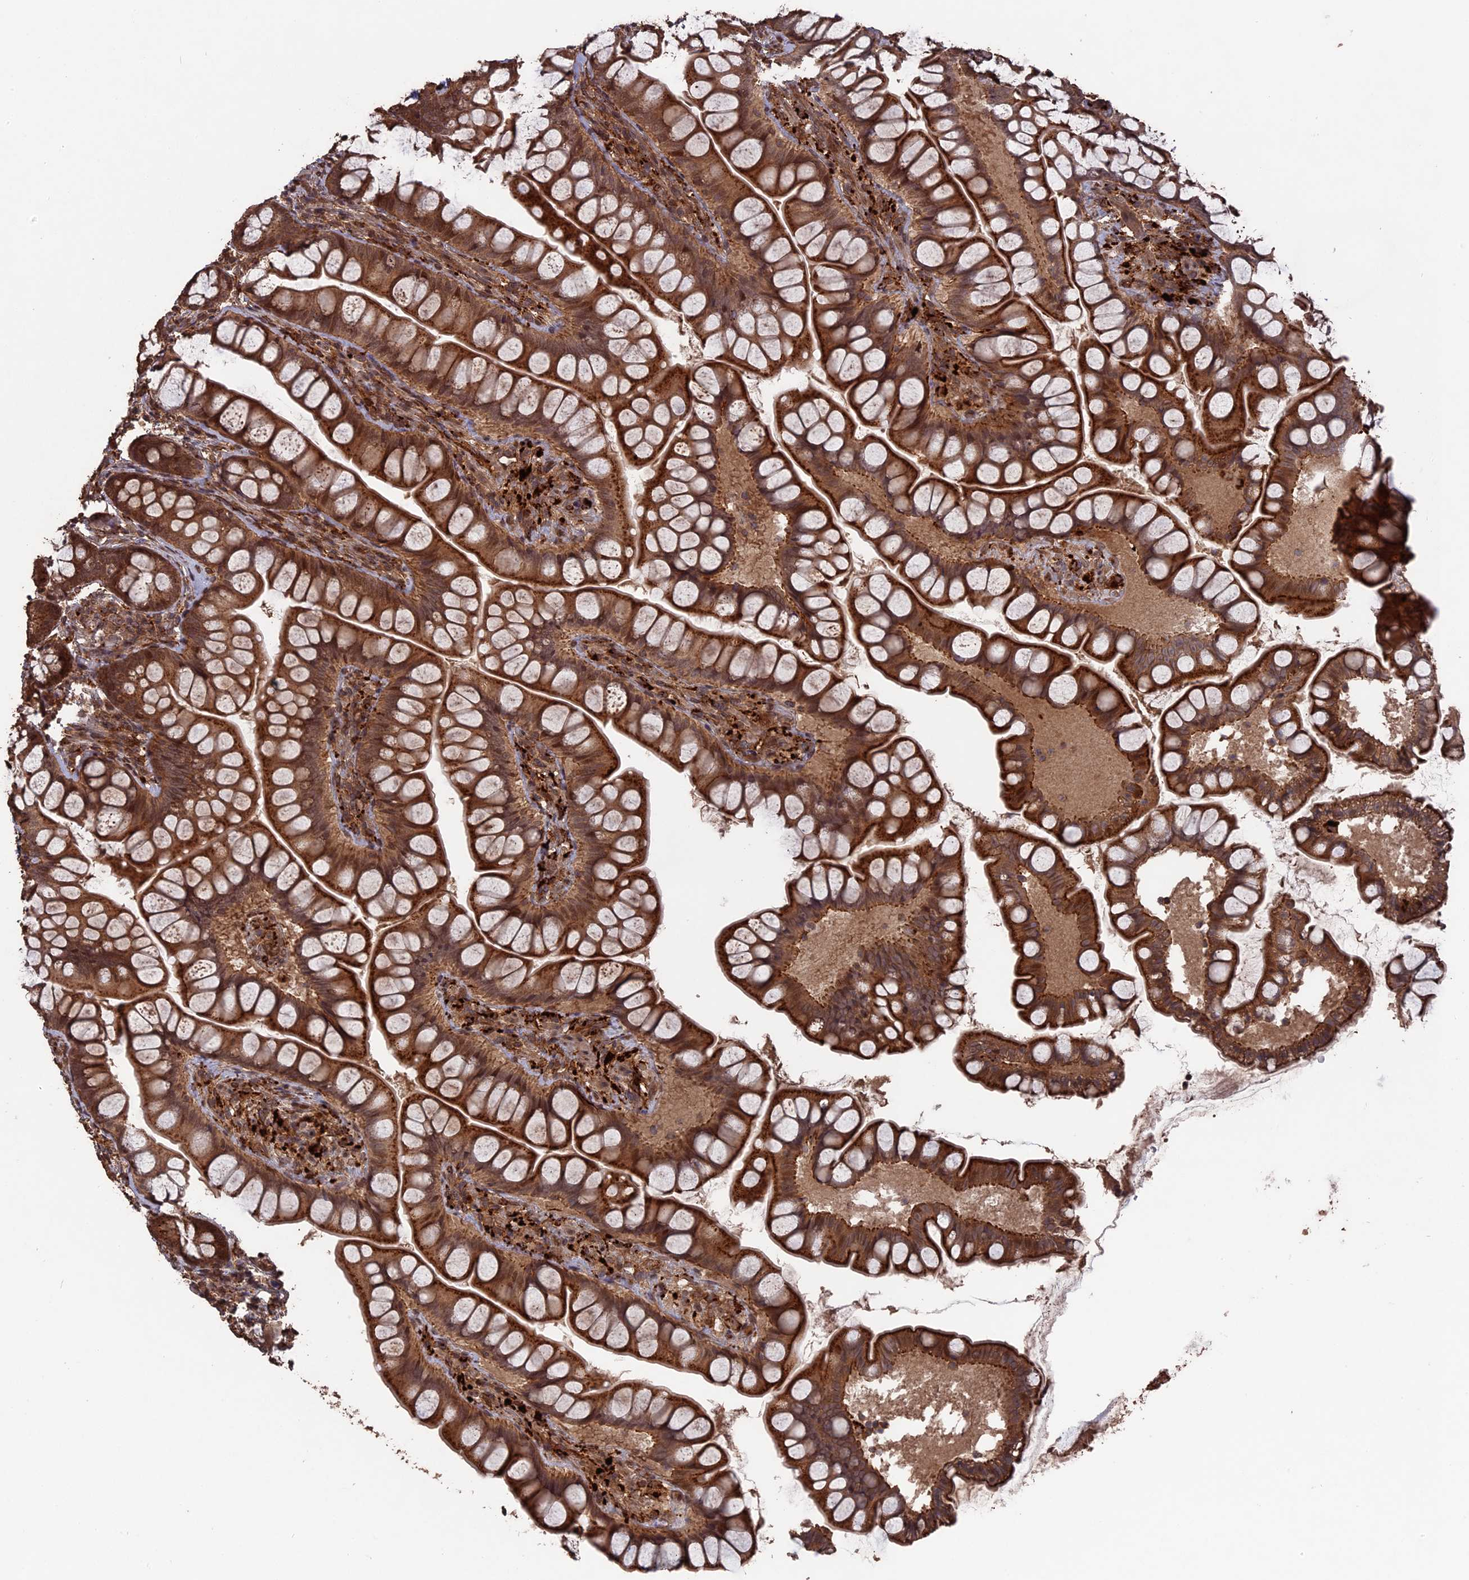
{"staining": {"intensity": "strong", "quantity": ">75%", "location": "cytoplasmic/membranous"}, "tissue": "small intestine", "cell_type": "Glandular cells", "image_type": "normal", "snomed": [{"axis": "morphology", "description": "Normal tissue, NOS"}, {"axis": "topography", "description": "Small intestine"}], "caption": "Protein expression analysis of unremarkable small intestine exhibits strong cytoplasmic/membranous staining in about >75% of glandular cells. The protein is stained brown, and the nuclei are stained in blue (DAB IHC with brightfield microscopy, high magnification).", "gene": "TELO2", "patient": {"sex": "male", "age": 70}}